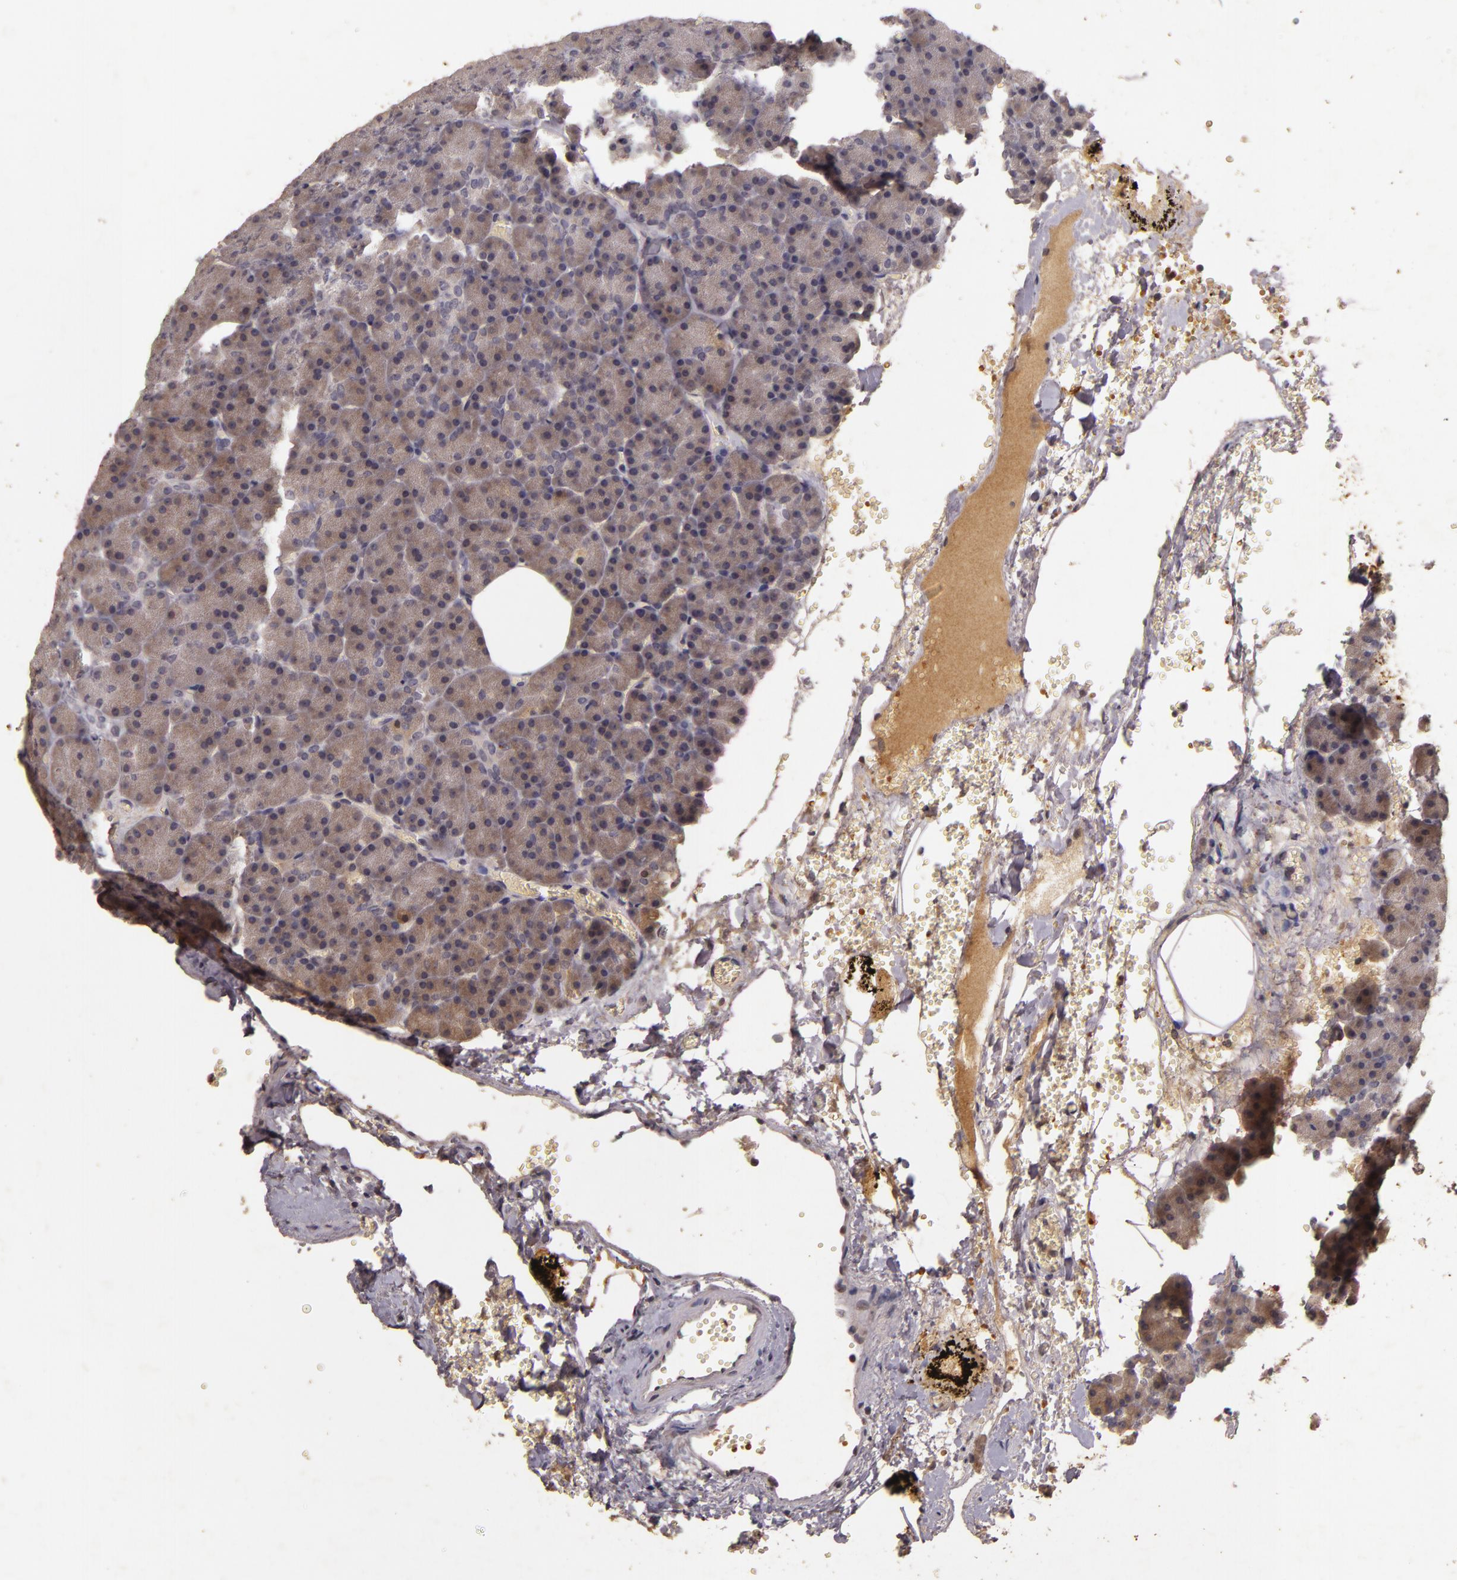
{"staining": {"intensity": "weak", "quantity": ">75%", "location": "cytoplasmic/membranous"}, "tissue": "pancreas", "cell_type": "Exocrine glandular cells", "image_type": "normal", "snomed": [{"axis": "morphology", "description": "Normal tissue, NOS"}, {"axis": "topography", "description": "Pancreas"}], "caption": "Immunohistochemistry (IHC) photomicrograph of unremarkable pancreas: human pancreas stained using IHC demonstrates low levels of weak protein expression localized specifically in the cytoplasmic/membranous of exocrine glandular cells, appearing as a cytoplasmic/membranous brown color.", "gene": "TFF1", "patient": {"sex": "female", "age": 35}}